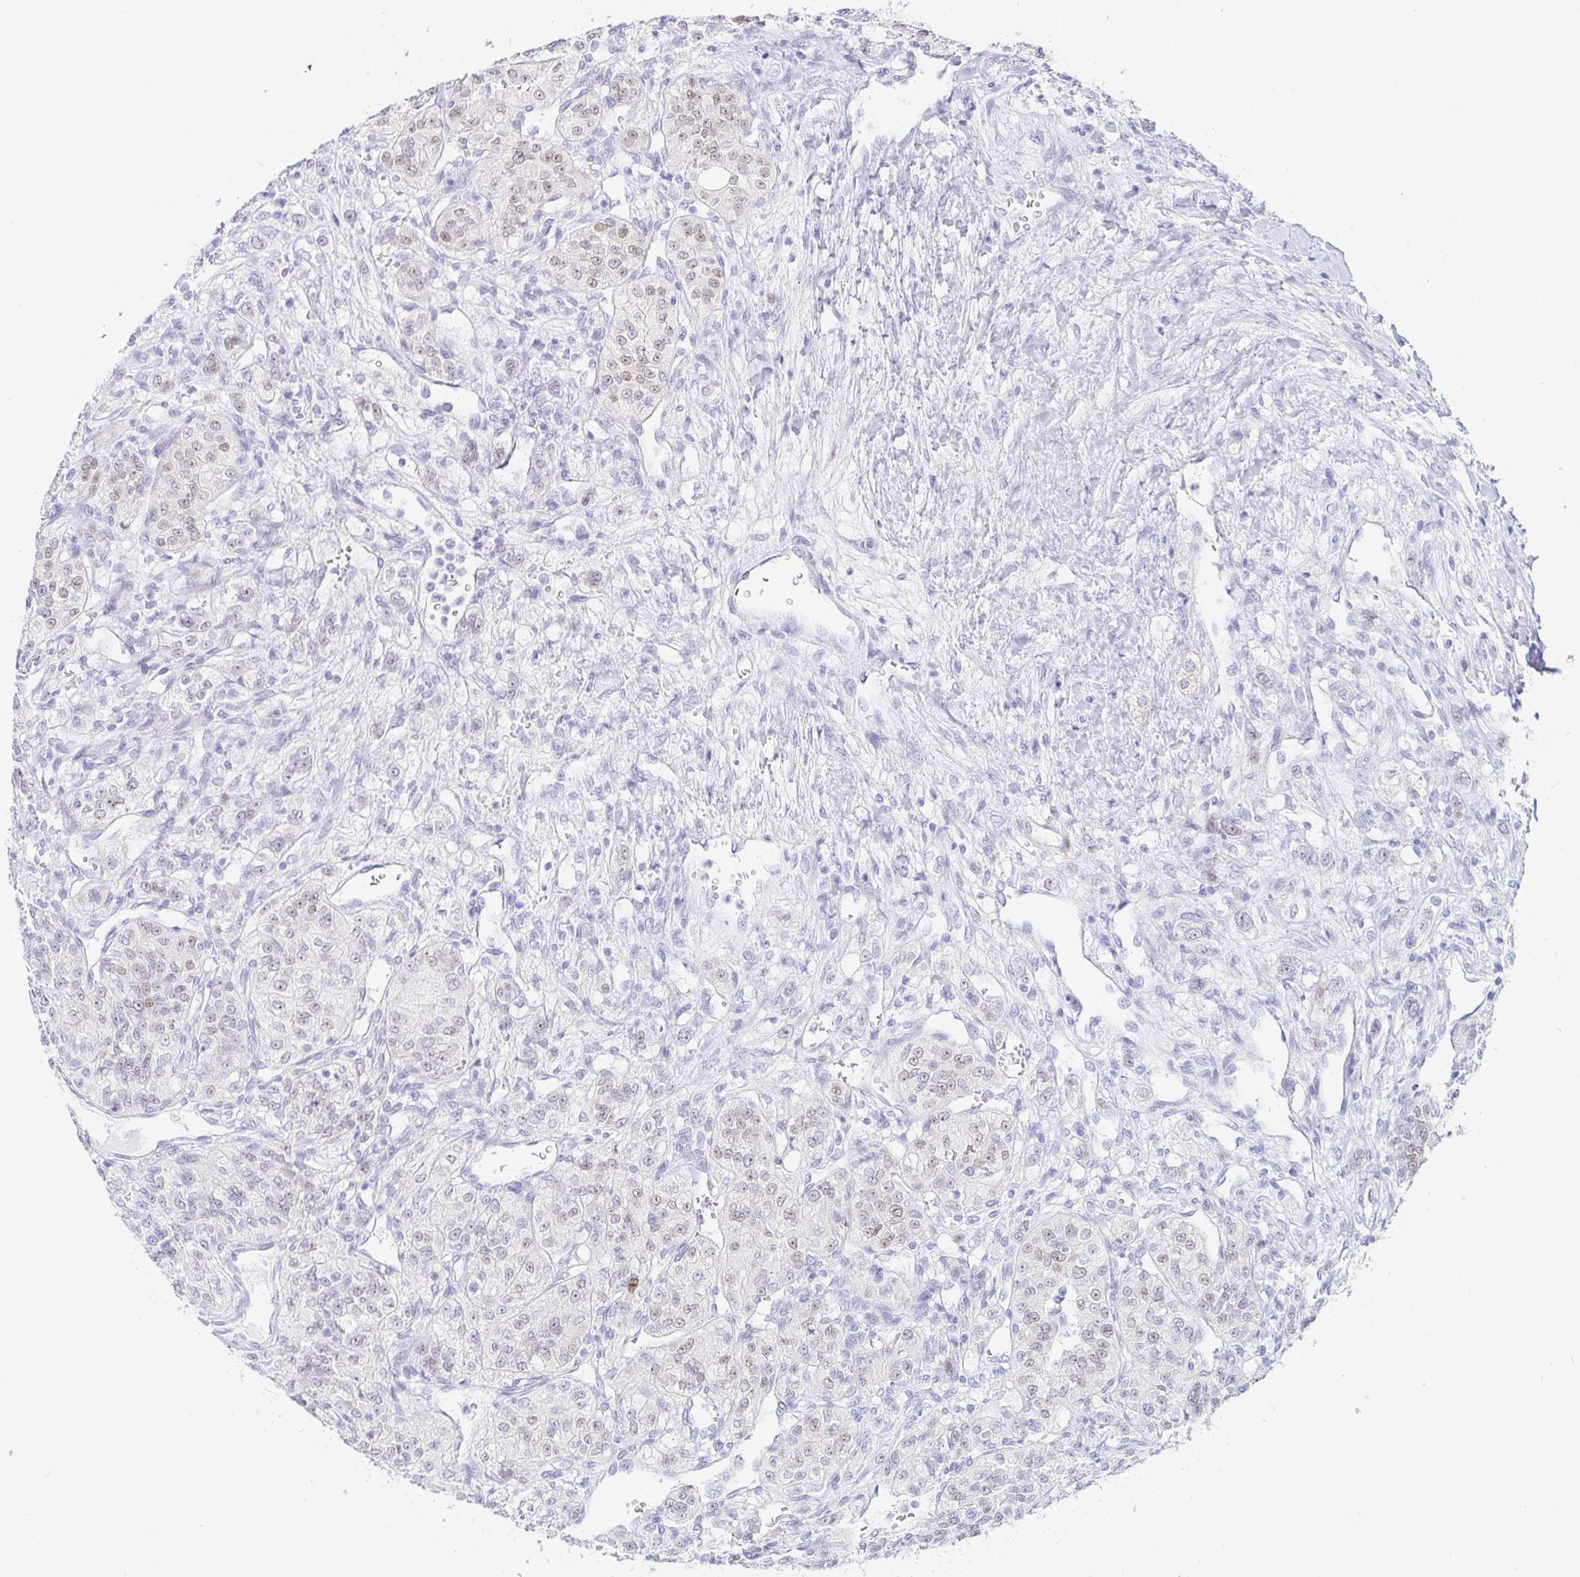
{"staining": {"intensity": "weak", "quantity": "<25%", "location": "nuclear"}, "tissue": "renal cancer", "cell_type": "Tumor cells", "image_type": "cancer", "snomed": [{"axis": "morphology", "description": "Adenocarcinoma, NOS"}, {"axis": "topography", "description": "Kidney"}], "caption": "IHC of renal adenocarcinoma demonstrates no positivity in tumor cells.", "gene": "PAX8", "patient": {"sex": "female", "age": 63}}